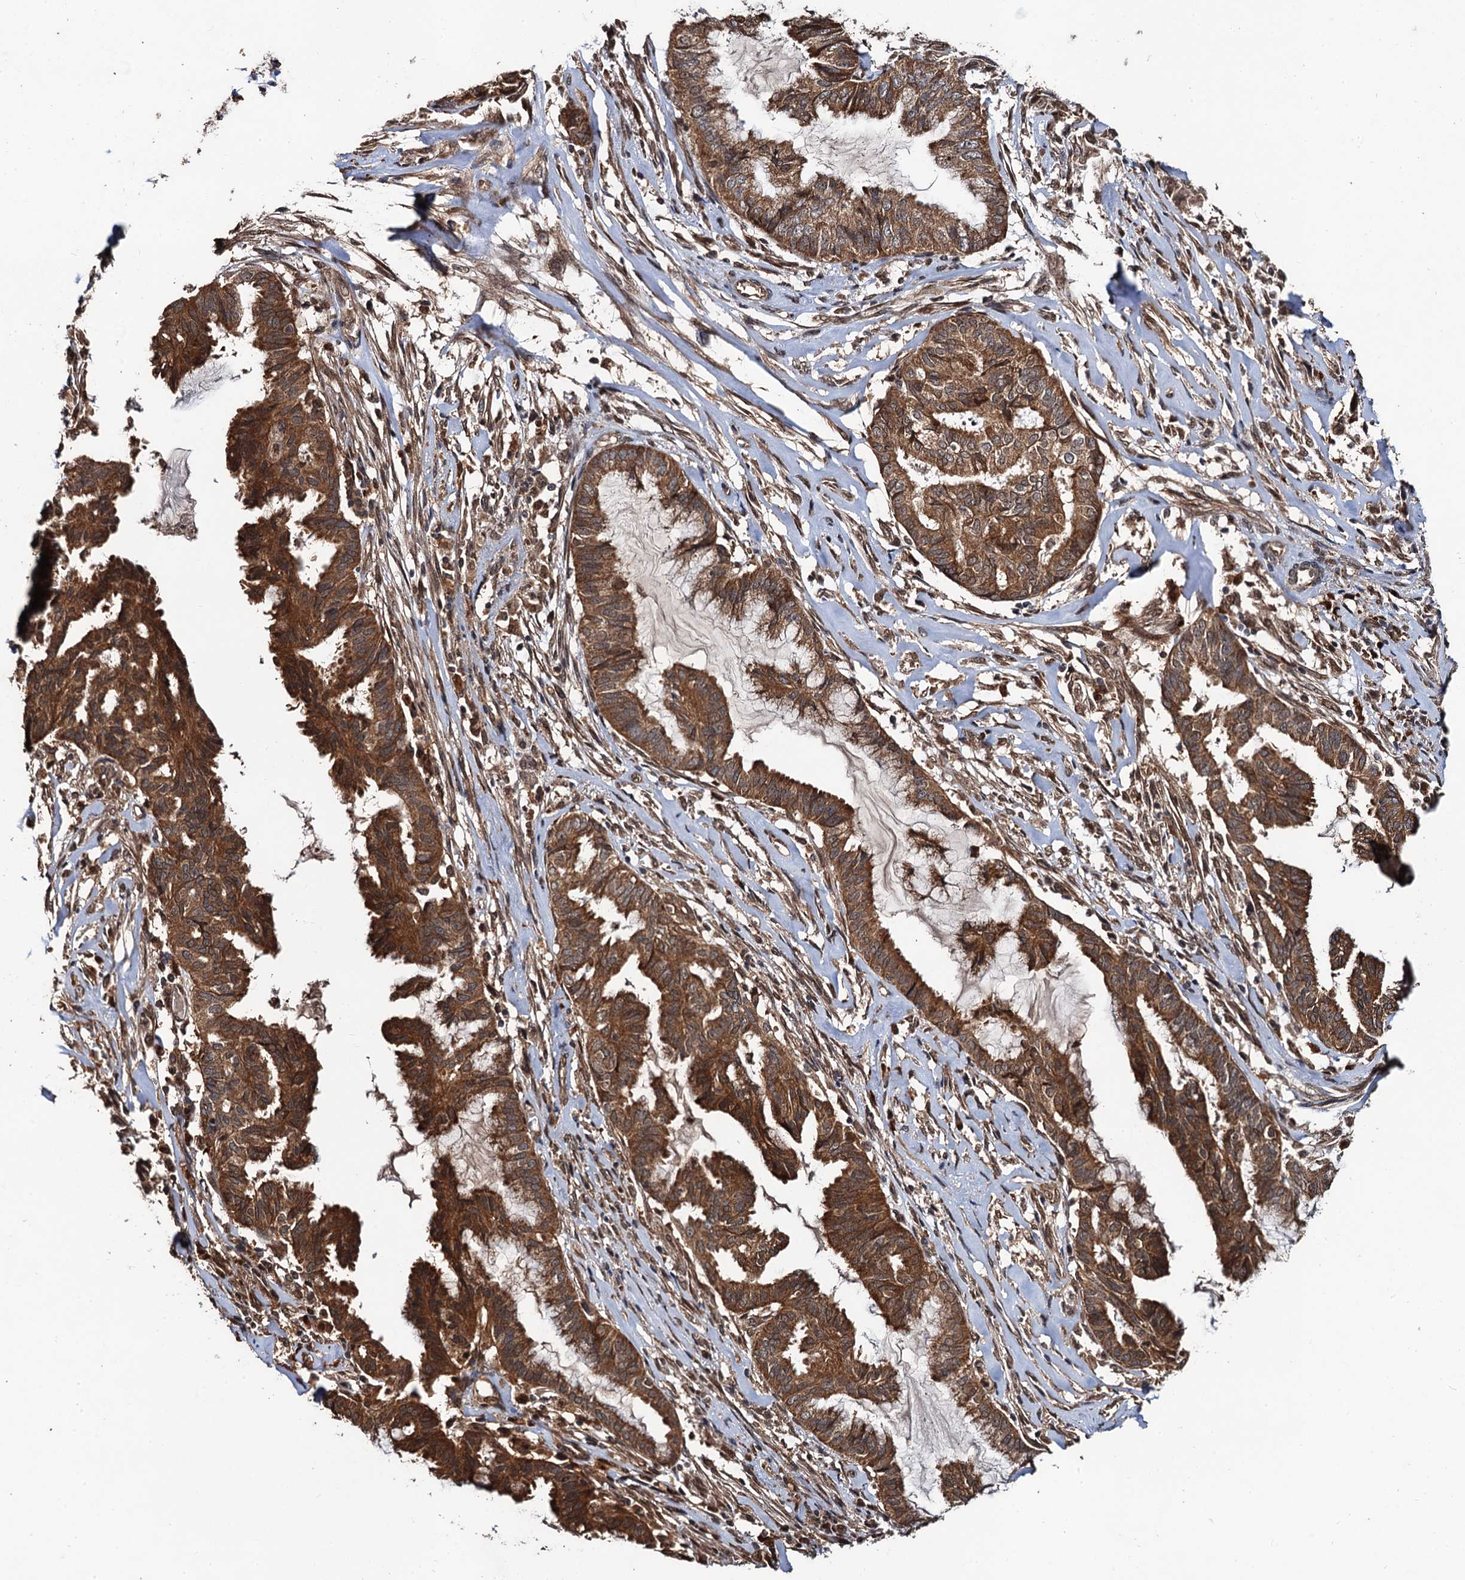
{"staining": {"intensity": "moderate", "quantity": ">75%", "location": "cytoplasmic/membranous"}, "tissue": "endometrial cancer", "cell_type": "Tumor cells", "image_type": "cancer", "snomed": [{"axis": "morphology", "description": "Adenocarcinoma, NOS"}, {"axis": "topography", "description": "Endometrium"}], "caption": "Immunohistochemistry (IHC) (DAB (3,3'-diaminobenzidine)) staining of adenocarcinoma (endometrial) displays moderate cytoplasmic/membranous protein staining in about >75% of tumor cells. The protein of interest is shown in brown color, while the nuclei are stained blue.", "gene": "MIER2", "patient": {"sex": "female", "age": 86}}